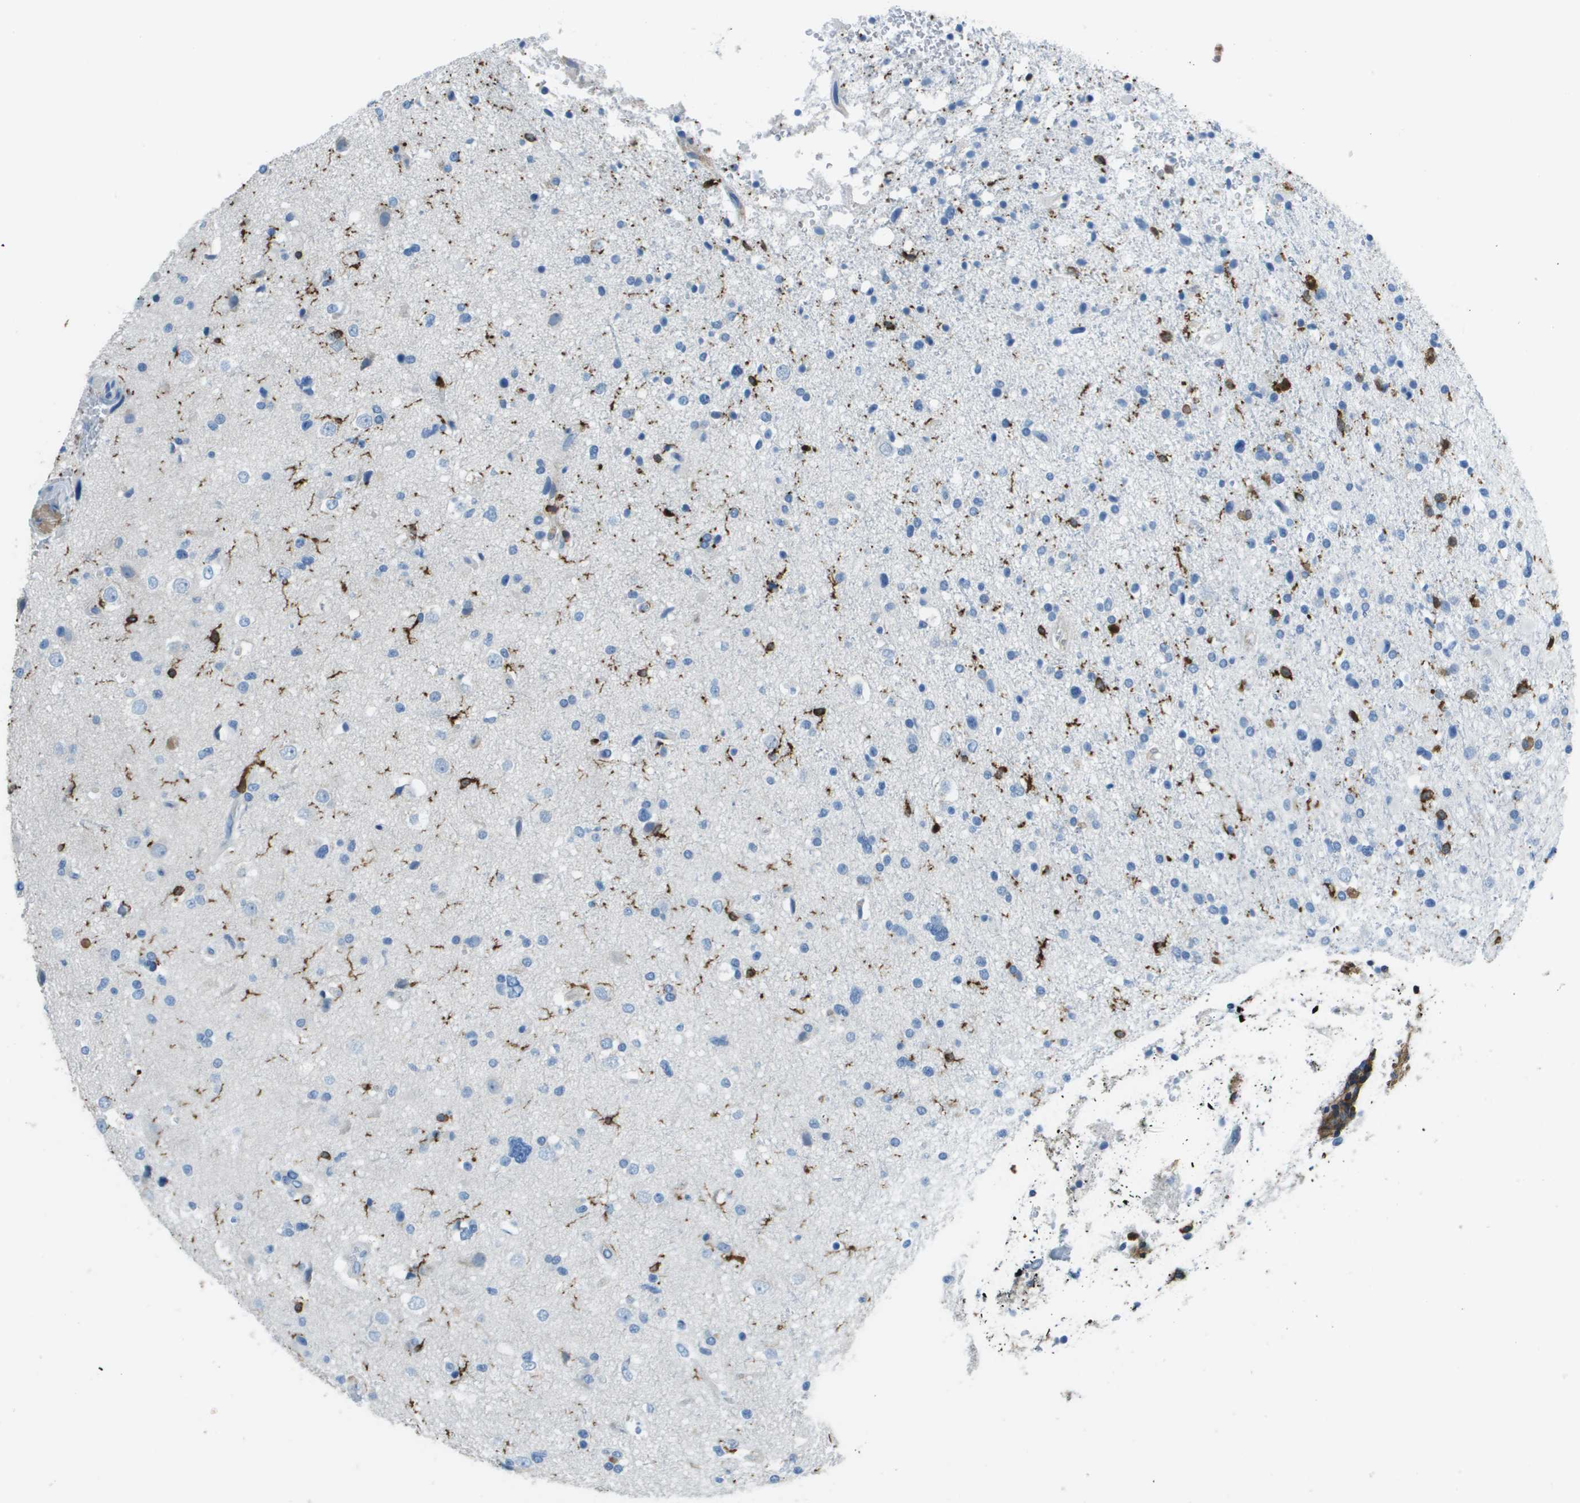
{"staining": {"intensity": "strong", "quantity": "<25%", "location": "cytoplasmic/membranous"}, "tissue": "glioma", "cell_type": "Tumor cells", "image_type": "cancer", "snomed": [{"axis": "morphology", "description": "Glioma, malignant, High grade"}, {"axis": "topography", "description": "Brain"}], "caption": "Immunohistochemistry micrograph of malignant glioma (high-grade) stained for a protein (brown), which exhibits medium levels of strong cytoplasmic/membranous positivity in approximately <25% of tumor cells.", "gene": "APBB1IP", "patient": {"sex": "male", "age": 33}}